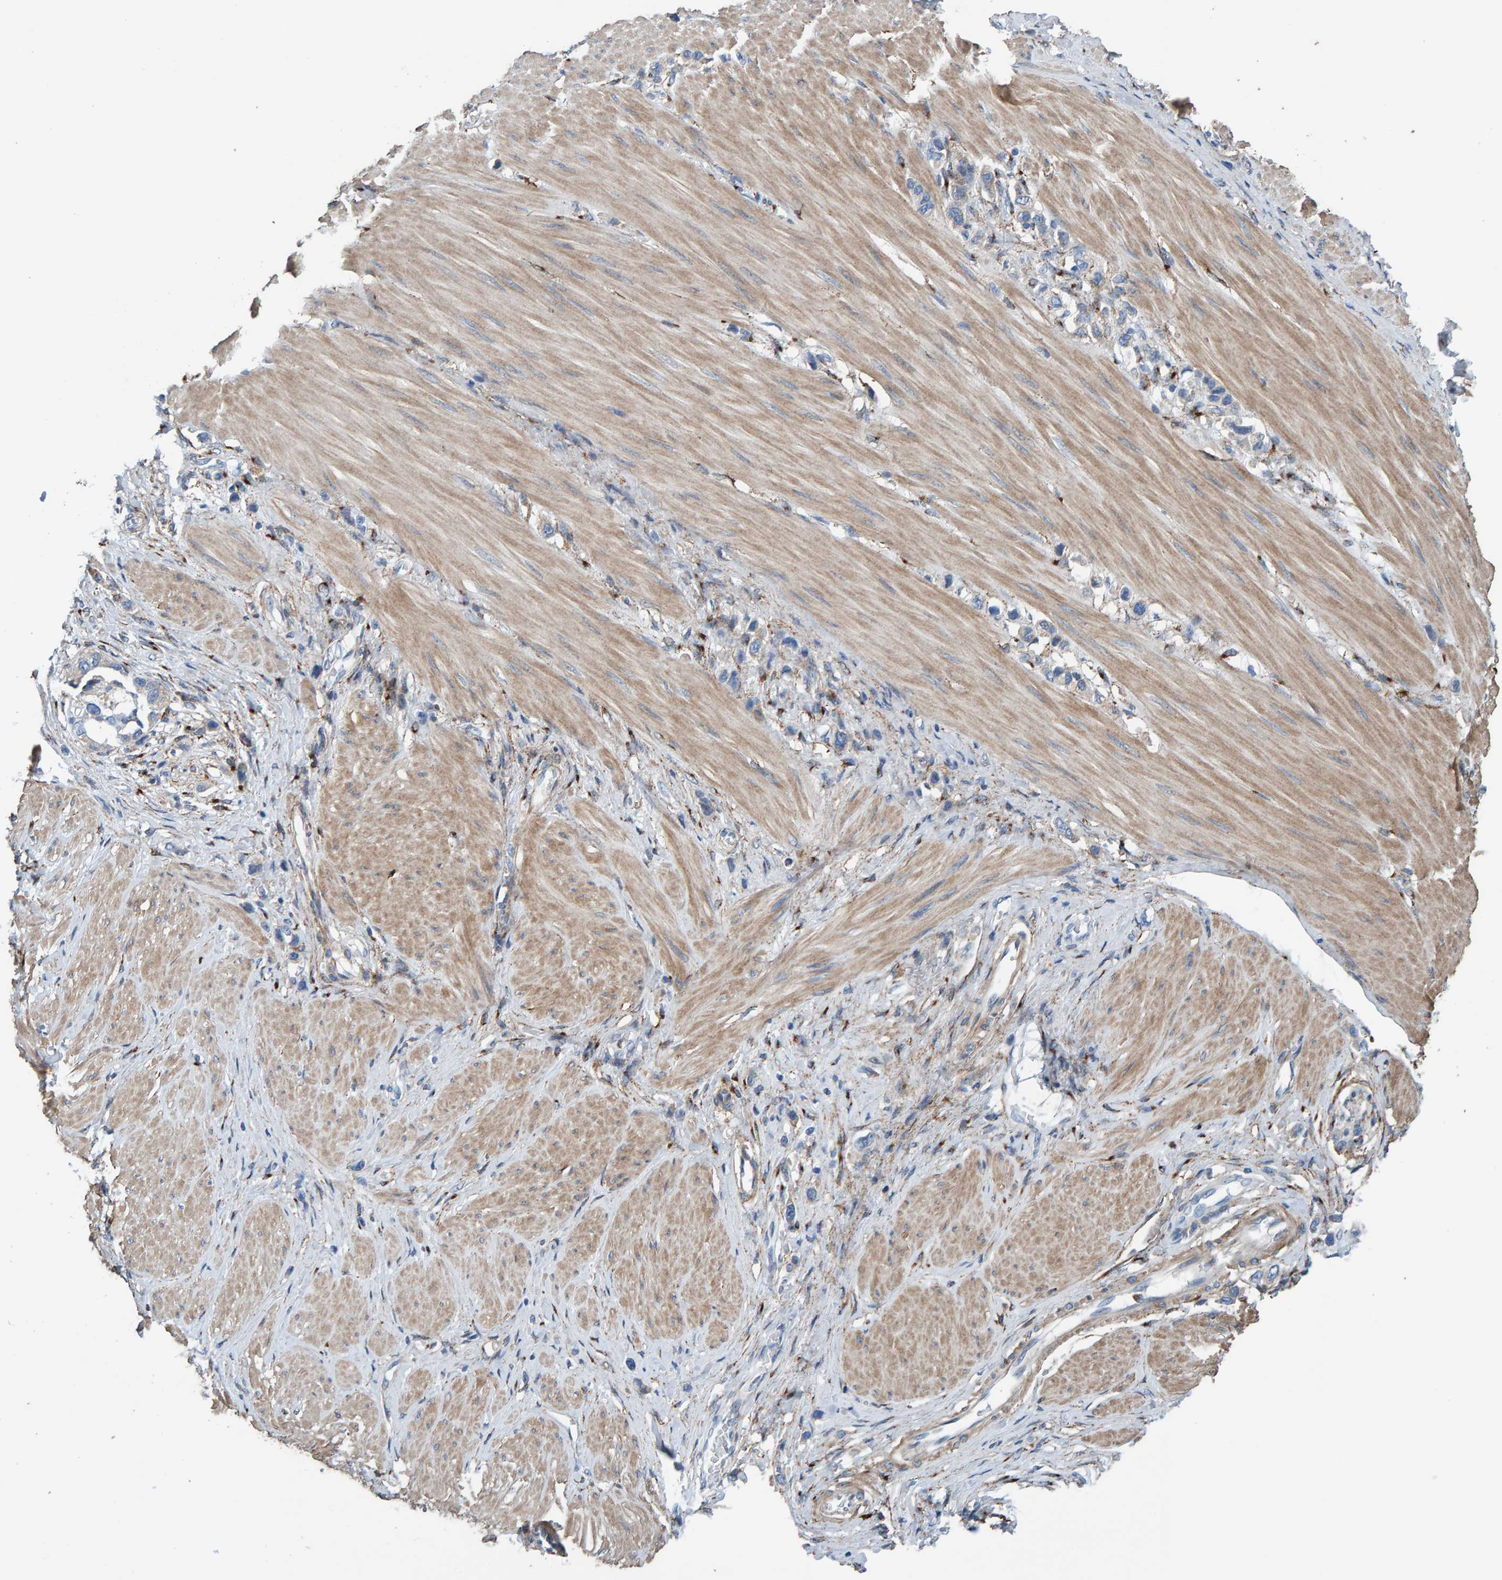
{"staining": {"intensity": "negative", "quantity": "none", "location": "none"}, "tissue": "stomach cancer", "cell_type": "Tumor cells", "image_type": "cancer", "snomed": [{"axis": "morphology", "description": "Adenocarcinoma, NOS"}, {"axis": "topography", "description": "Stomach"}], "caption": "Human stomach cancer stained for a protein using immunohistochemistry exhibits no positivity in tumor cells.", "gene": "LRP1", "patient": {"sex": "female", "age": 65}}